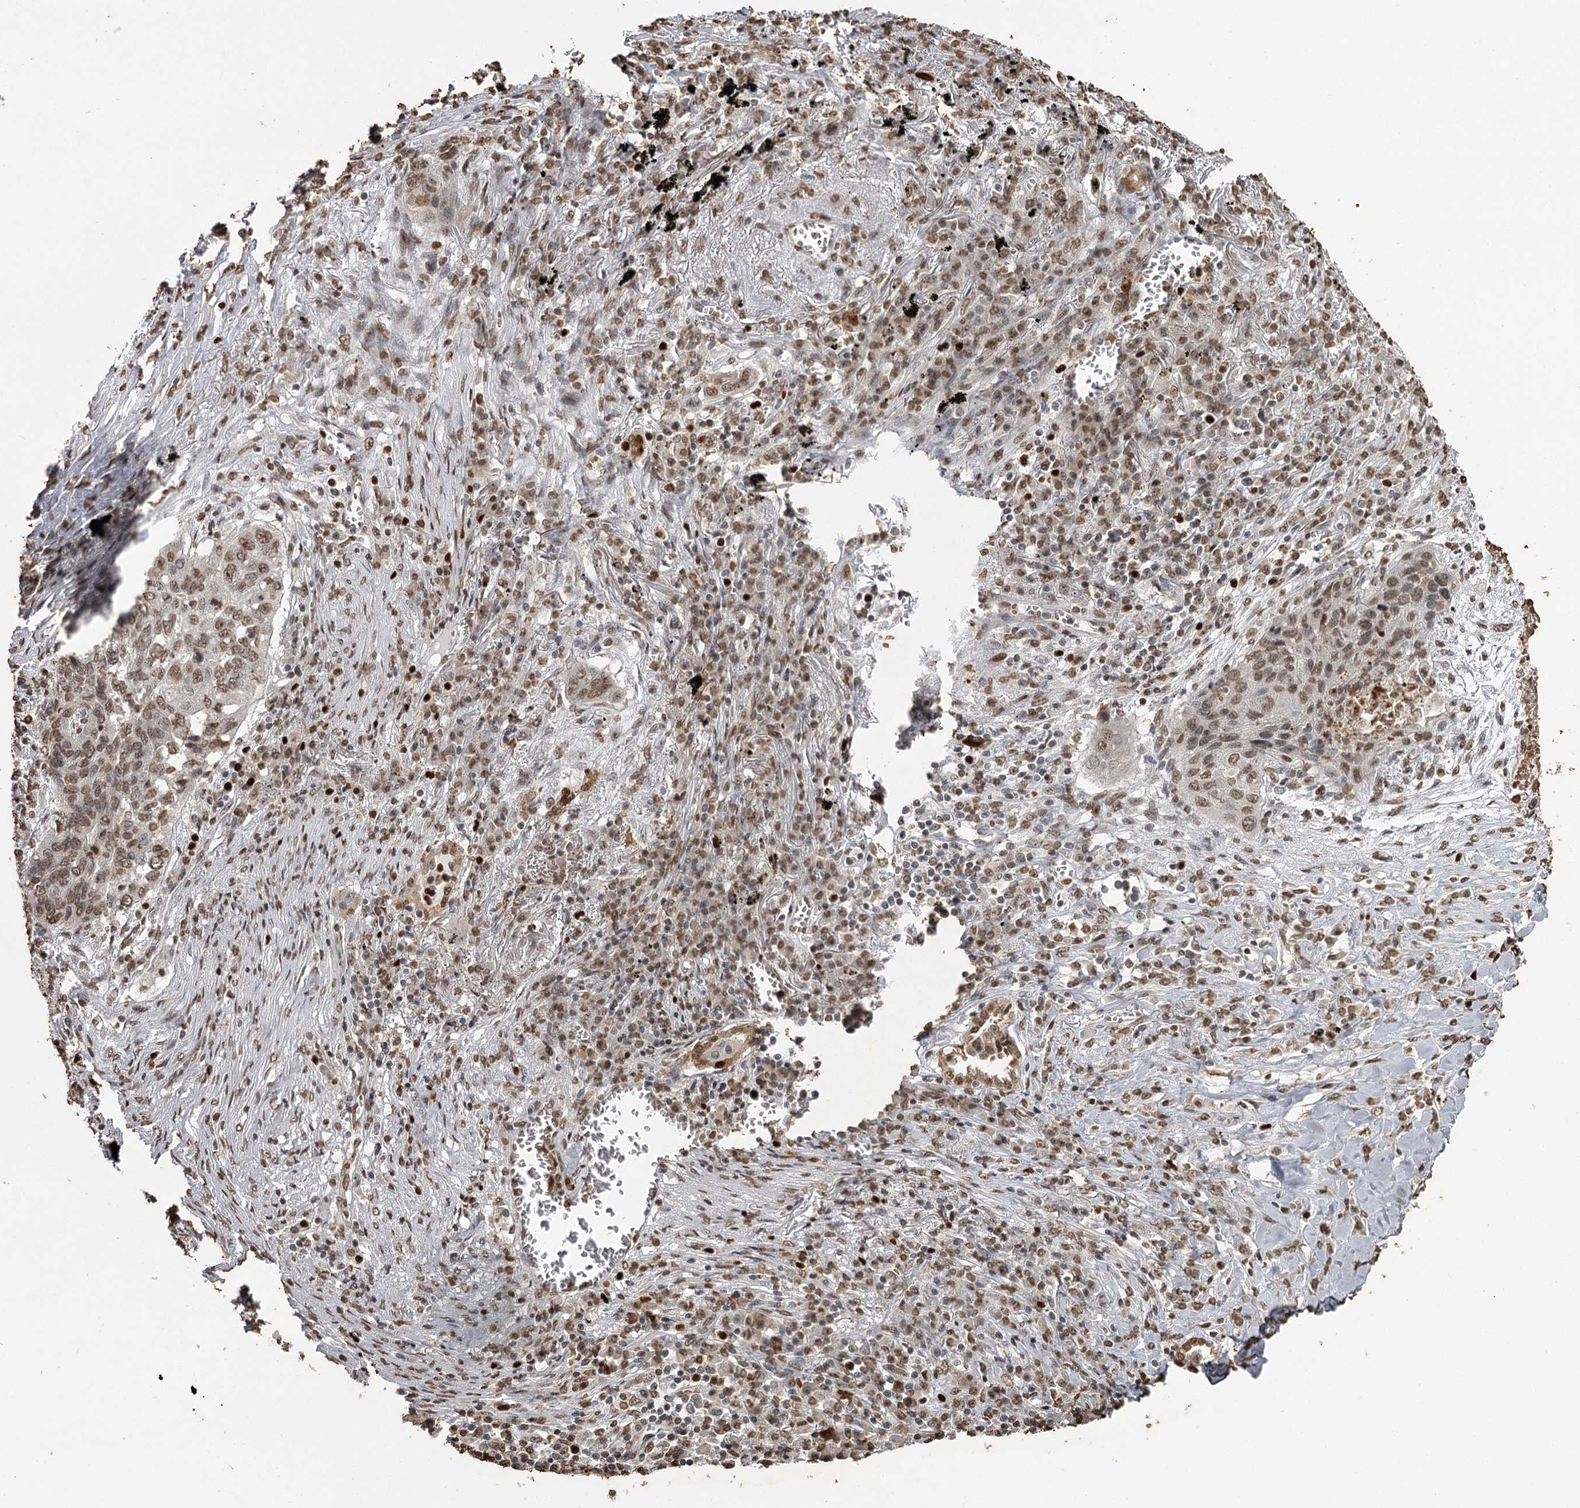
{"staining": {"intensity": "moderate", "quantity": ">75%", "location": "nuclear"}, "tissue": "lung cancer", "cell_type": "Tumor cells", "image_type": "cancer", "snomed": [{"axis": "morphology", "description": "Squamous cell carcinoma, NOS"}, {"axis": "topography", "description": "Lung"}], "caption": "Protein expression analysis of human lung squamous cell carcinoma reveals moderate nuclear expression in approximately >75% of tumor cells.", "gene": "THYN1", "patient": {"sex": "female", "age": 63}}